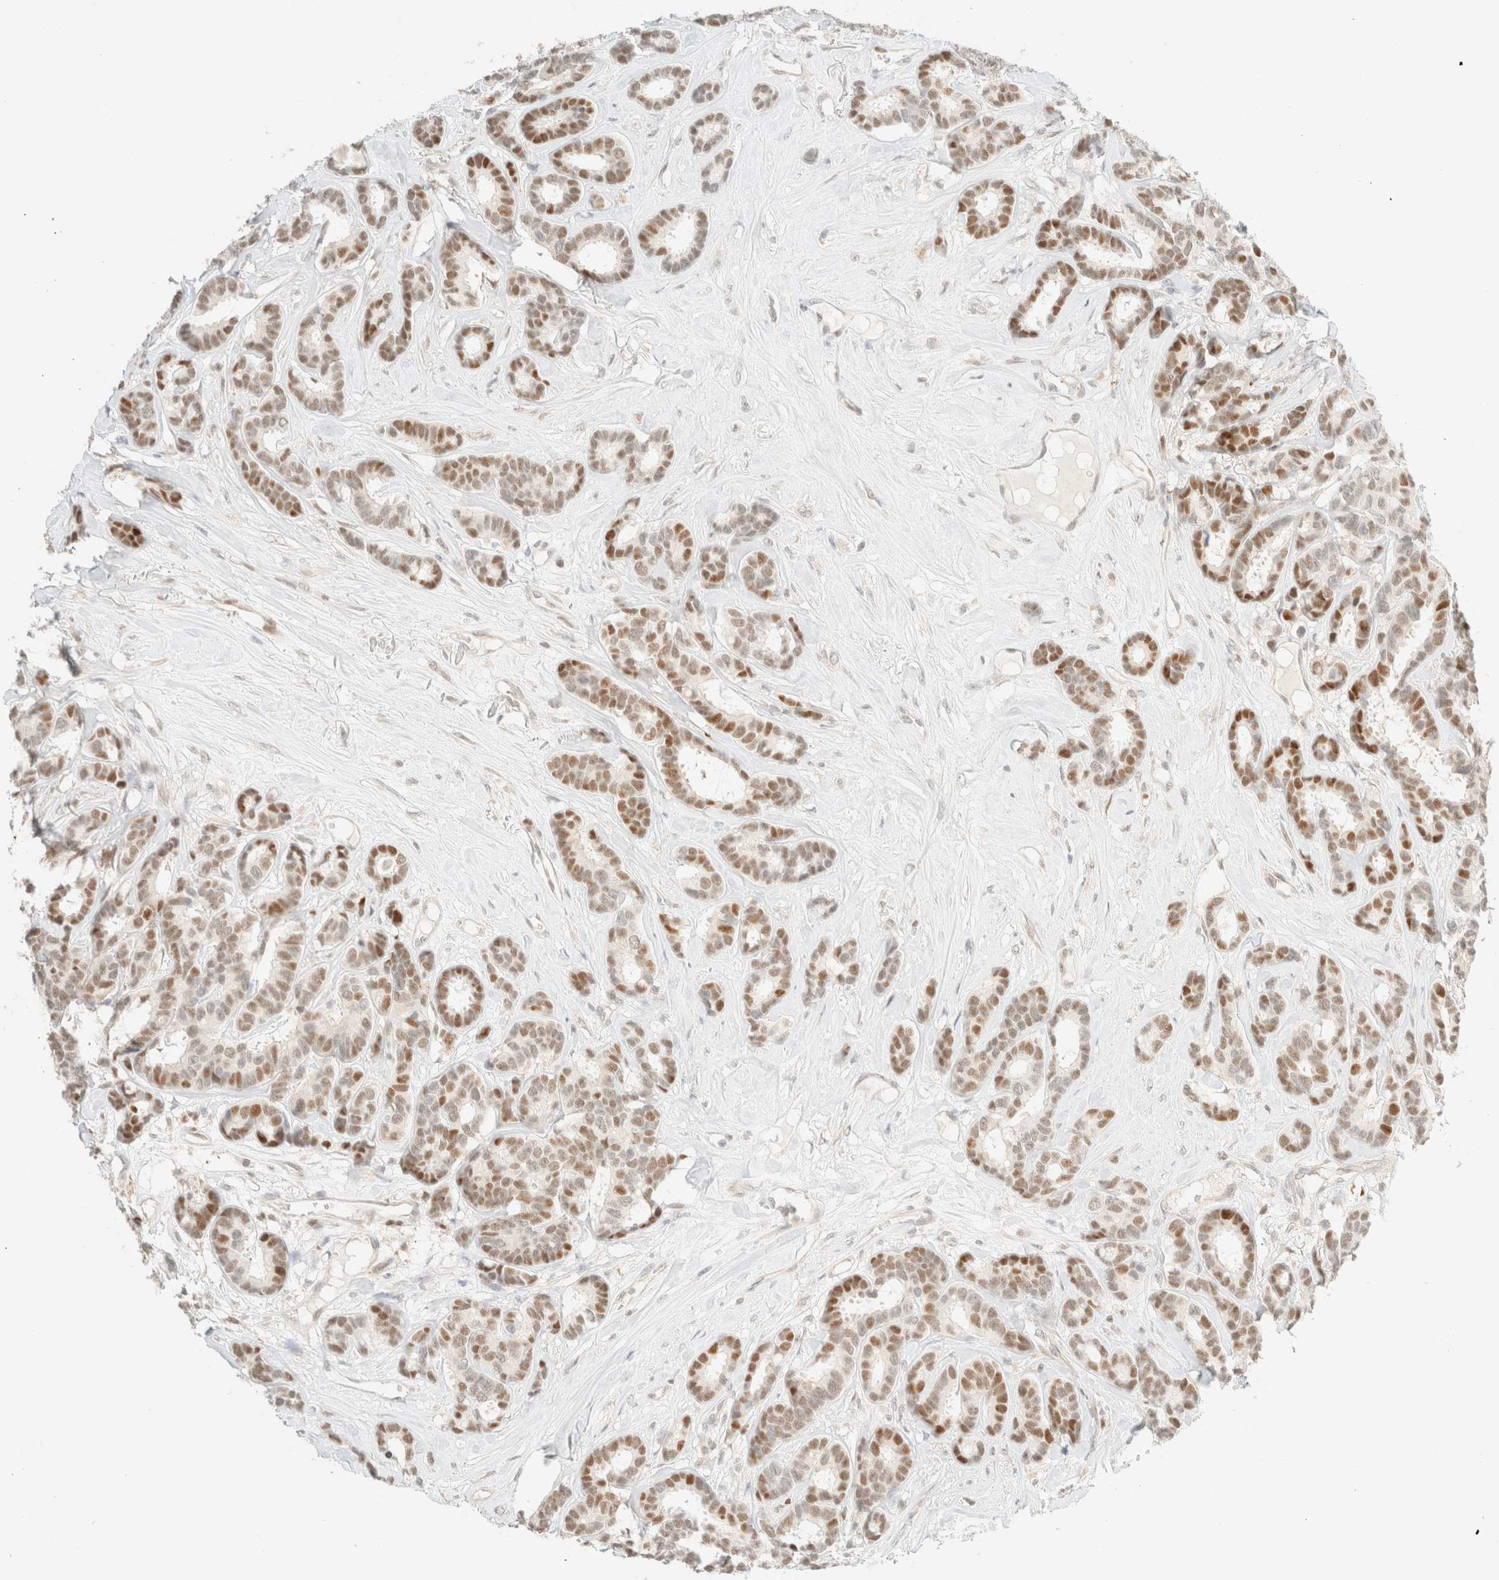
{"staining": {"intensity": "moderate", "quantity": ">75%", "location": "nuclear"}, "tissue": "breast cancer", "cell_type": "Tumor cells", "image_type": "cancer", "snomed": [{"axis": "morphology", "description": "Duct carcinoma"}, {"axis": "topography", "description": "Breast"}], "caption": "A brown stain labels moderate nuclear expression of a protein in human infiltrating ductal carcinoma (breast) tumor cells.", "gene": "TSR1", "patient": {"sex": "female", "age": 87}}